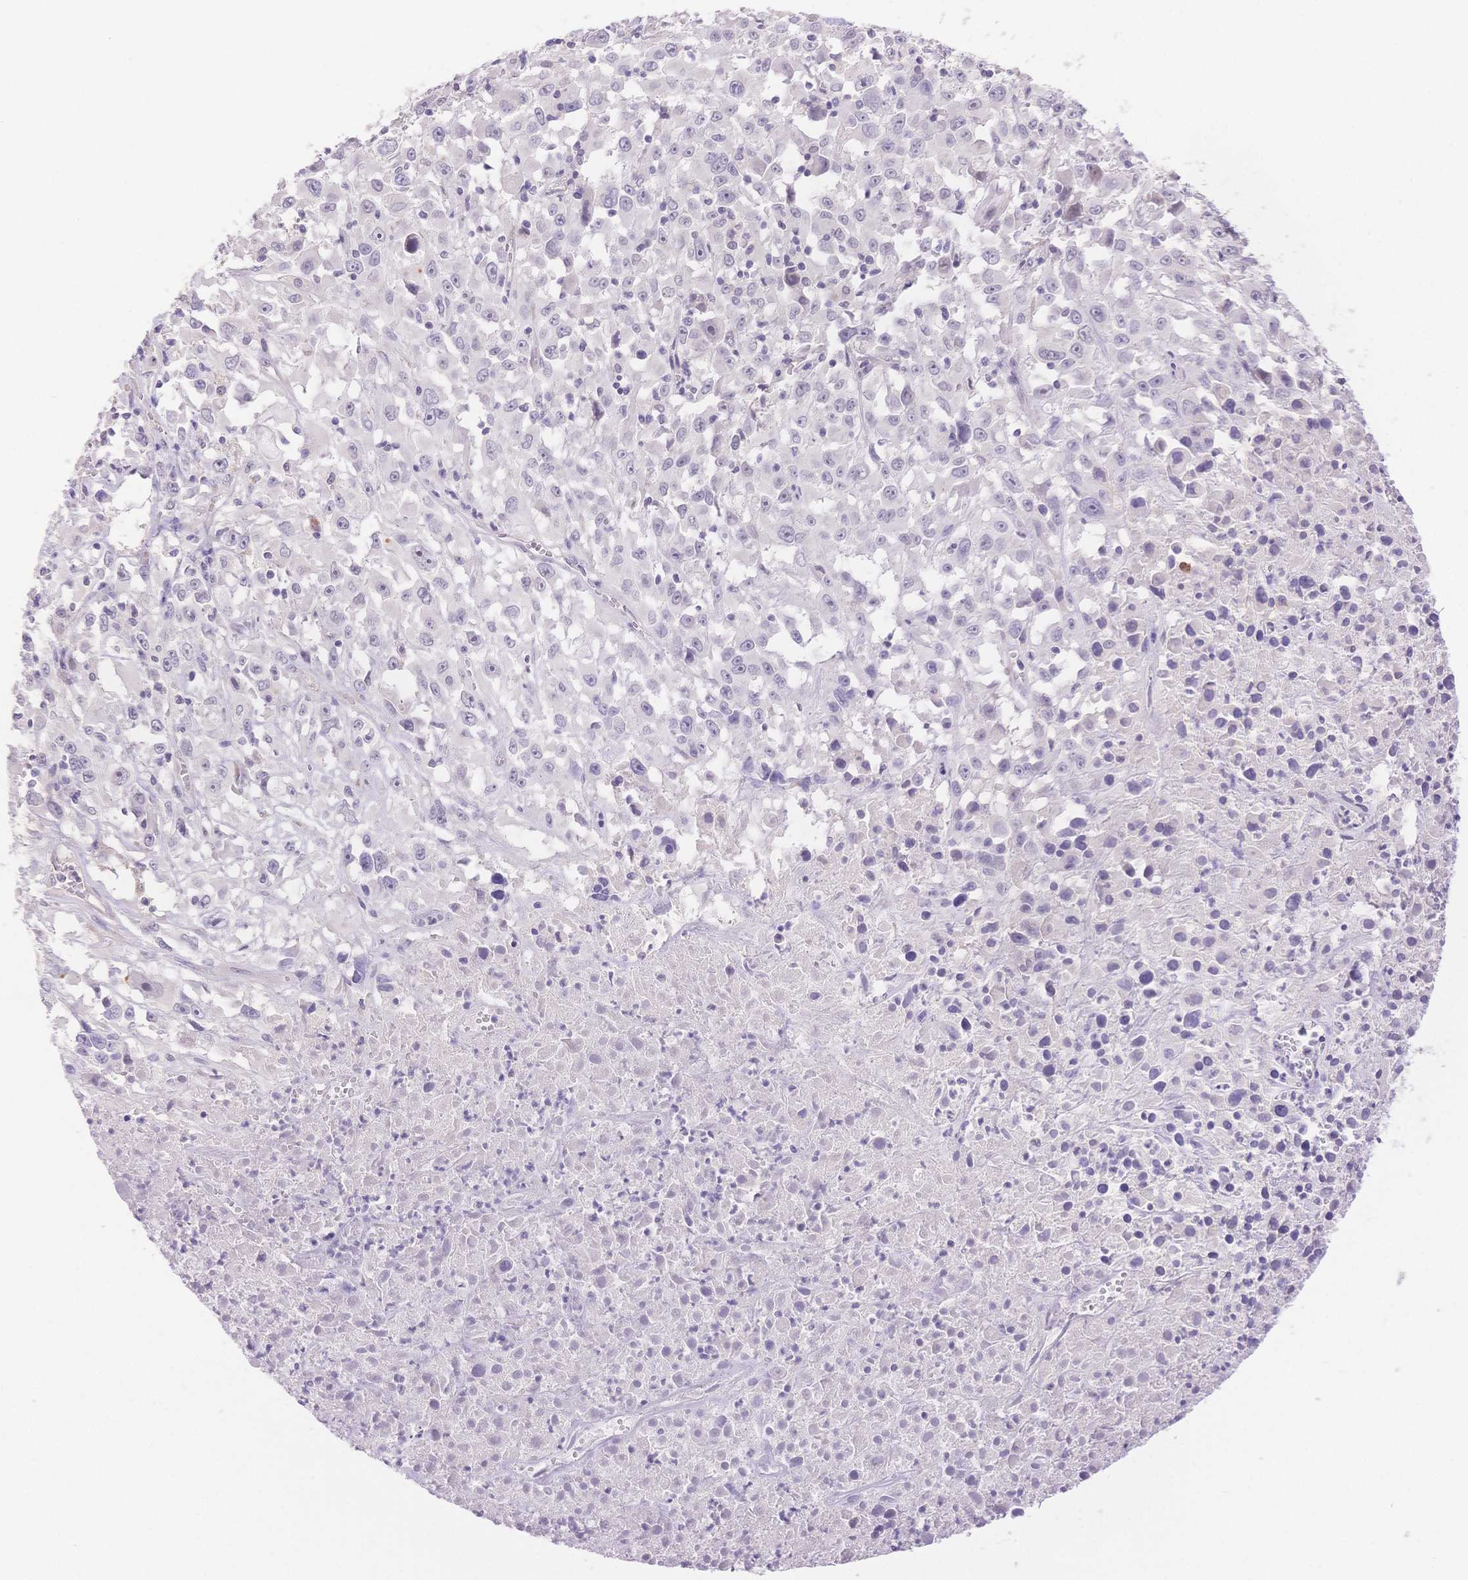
{"staining": {"intensity": "negative", "quantity": "none", "location": "none"}, "tissue": "melanoma", "cell_type": "Tumor cells", "image_type": "cancer", "snomed": [{"axis": "morphology", "description": "Malignant melanoma, Metastatic site"}, {"axis": "topography", "description": "Soft tissue"}], "caption": "A micrograph of malignant melanoma (metastatic site) stained for a protein reveals no brown staining in tumor cells.", "gene": "MYOM1", "patient": {"sex": "male", "age": 50}}